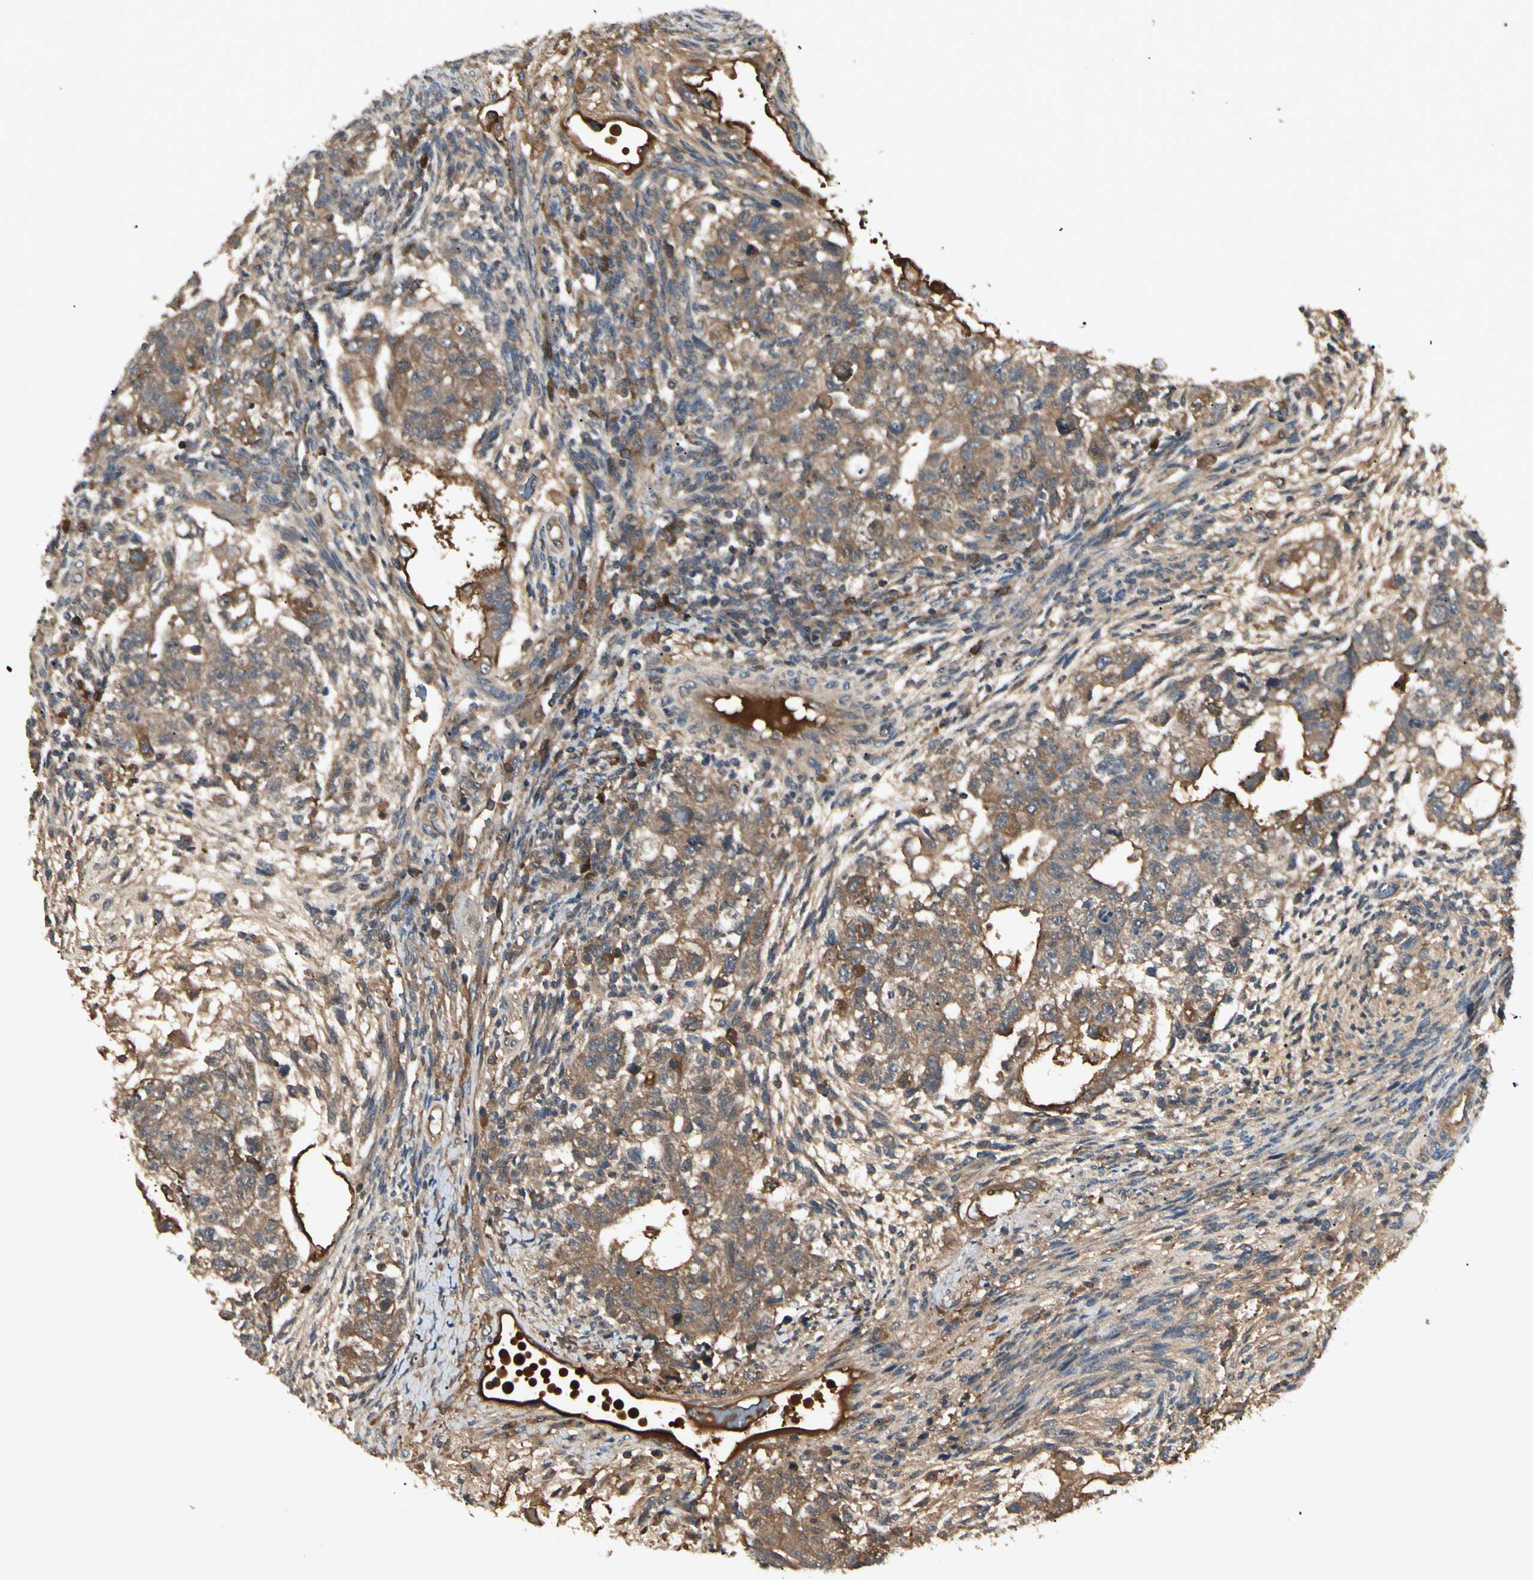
{"staining": {"intensity": "moderate", "quantity": ">75%", "location": "cytoplasmic/membranous"}, "tissue": "testis cancer", "cell_type": "Tumor cells", "image_type": "cancer", "snomed": [{"axis": "morphology", "description": "Normal tissue, NOS"}, {"axis": "morphology", "description": "Carcinoma, Embryonal, NOS"}, {"axis": "topography", "description": "Testis"}], "caption": "About >75% of tumor cells in human testis cancer (embryonal carcinoma) exhibit moderate cytoplasmic/membranous protein staining as visualized by brown immunohistochemical staining.", "gene": "RNF14", "patient": {"sex": "male", "age": 36}}